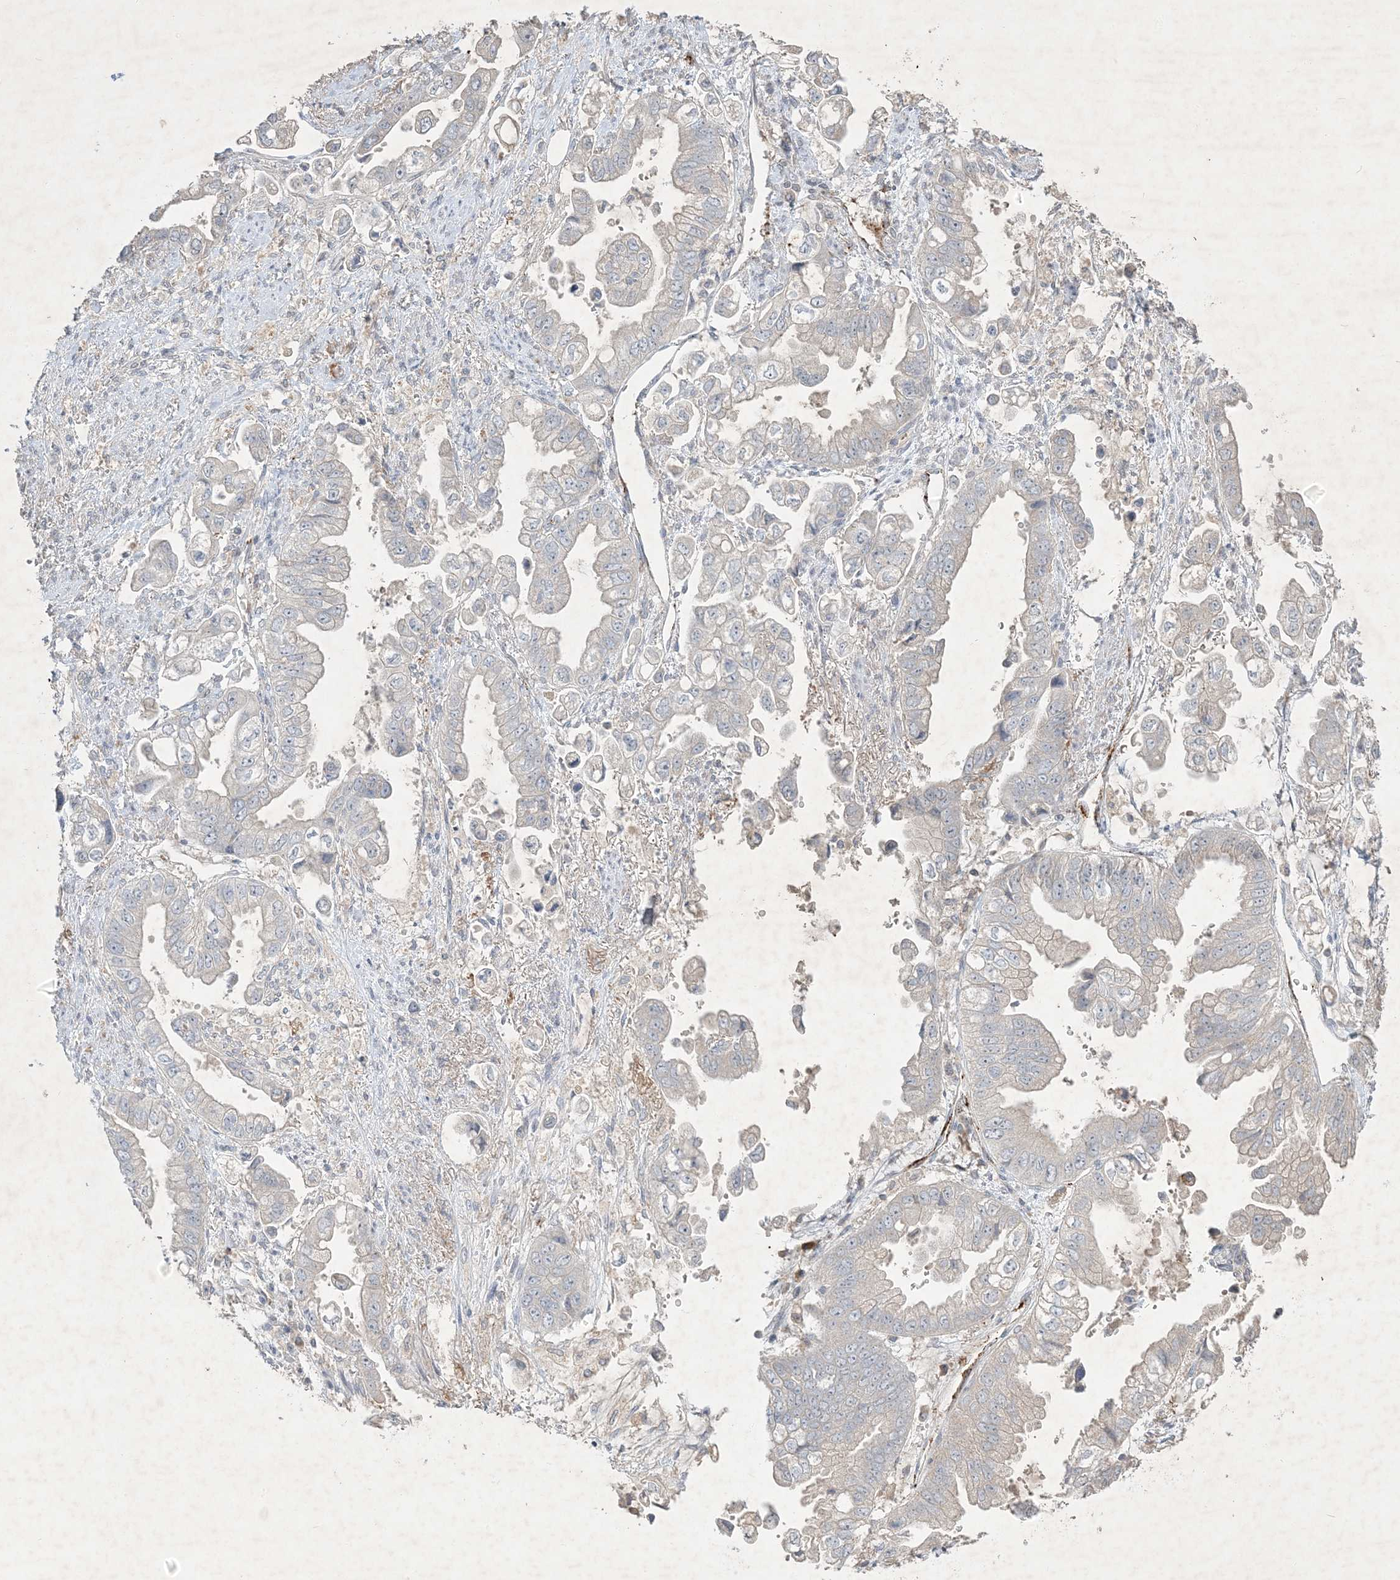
{"staining": {"intensity": "negative", "quantity": "none", "location": "none"}, "tissue": "stomach cancer", "cell_type": "Tumor cells", "image_type": "cancer", "snomed": [{"axis": "morphology", "description": "Adenocarcinoma, NOS"}, {"axis": "topography", "description": "Stomach"}], "caption": "Tumor cells show no significant positivity in stomach cancer.", "gene": "PRSS36", "patient": {"sex": "male", "age": 62}}